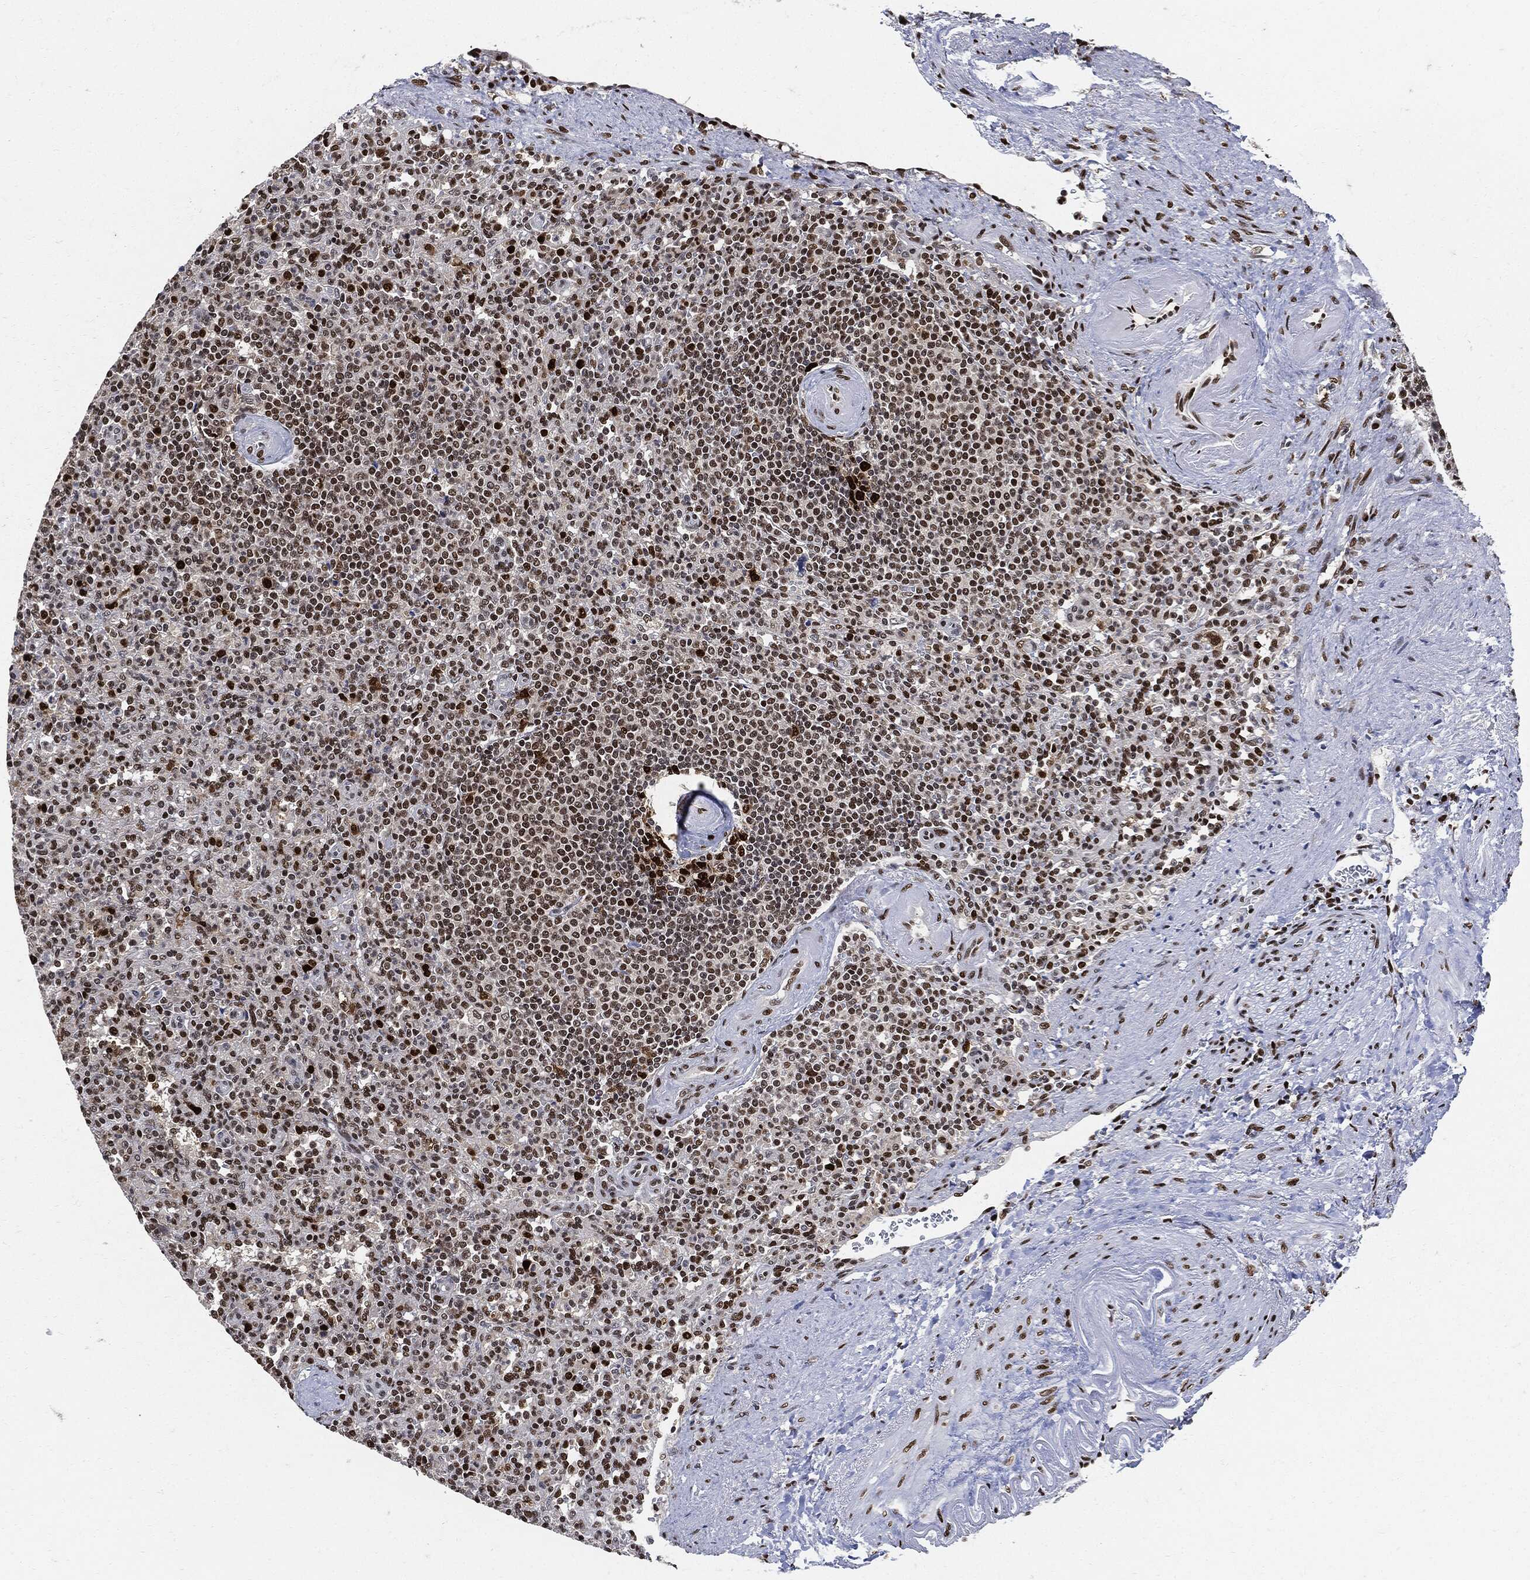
{"staining": {"intensity": "moderate", "quantity": "25%-75%", "location": "nuclear"}, "tissue": "spleen", "cell_type": "Cells in red pulp", "image_type": "normal", "snomed": [{"axis": "morphology", "description": "Normal tissue, NOS"}, {"axis": "topography", "description": "Spleen"}], "caption": "DAB (3,3'-diaminobenzidine) immunohistochemical staining of benign spleen shows moderate nuclear protein expression in approximately 25%-75% of cells in red pulp.", "gene": "PCNA", "patient": {"sex": "female", "age": 74}}